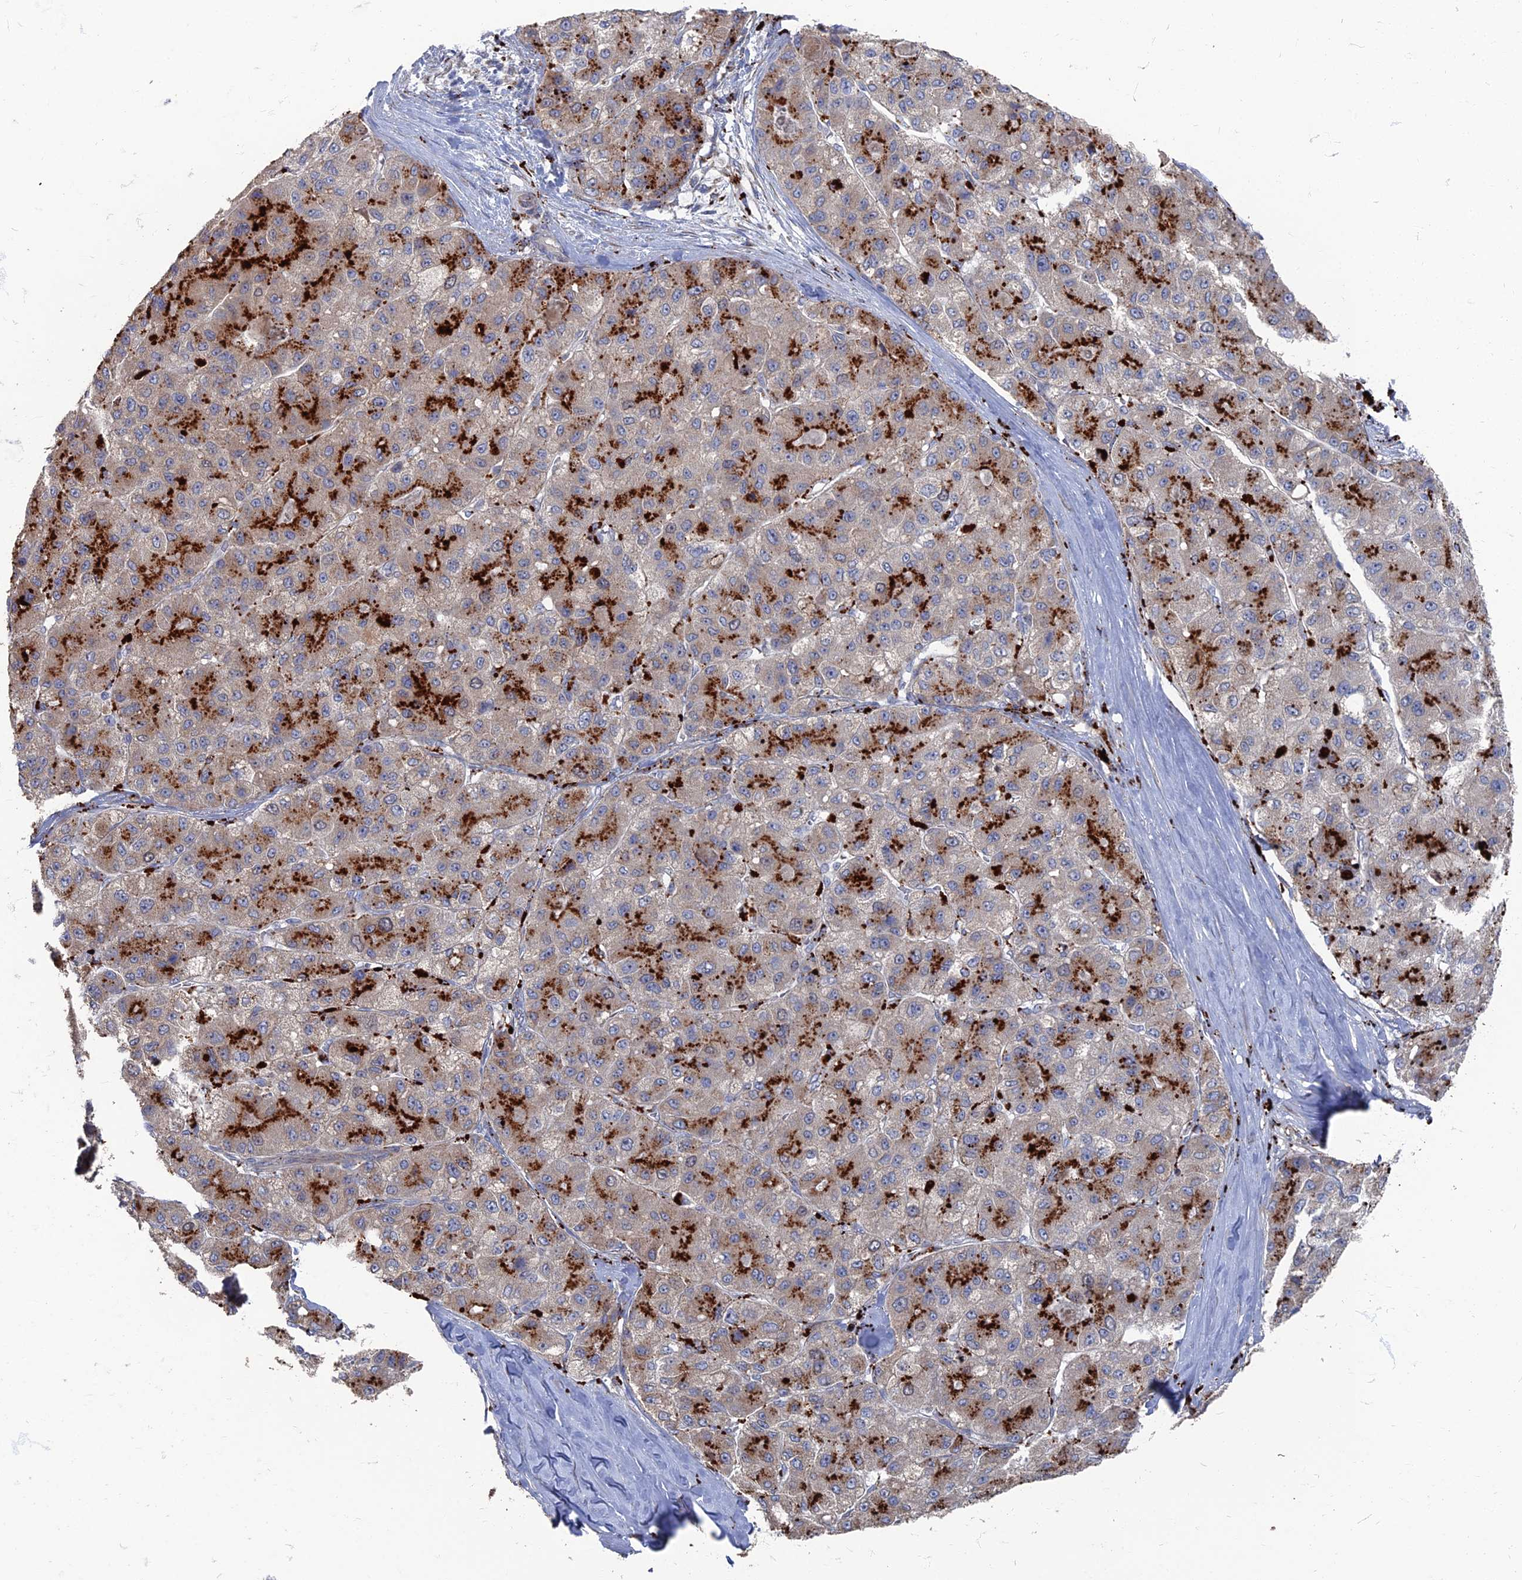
{"staining": {"intensity": "strong", "quantity": "<25%", "location": "cytoplasmic/membranous"}, "tissue": "liver cancer", "cell_type": "Tumor cells", "image_type": "cancer", "snomed": [{"axis": "morphology", "description": "Carcinoma, Hepatocellular, NOS"}, {"axis": "topography", "description": "Liver"}], "caption": "There is medium levels of strong cytoplasmic/membranous expression in tumor cells of liver cancer, as demonstrated by immunohistochemical staining (brown color).", "gene": "TMEM128", "patient": {"sex": "male", "age": 80}}